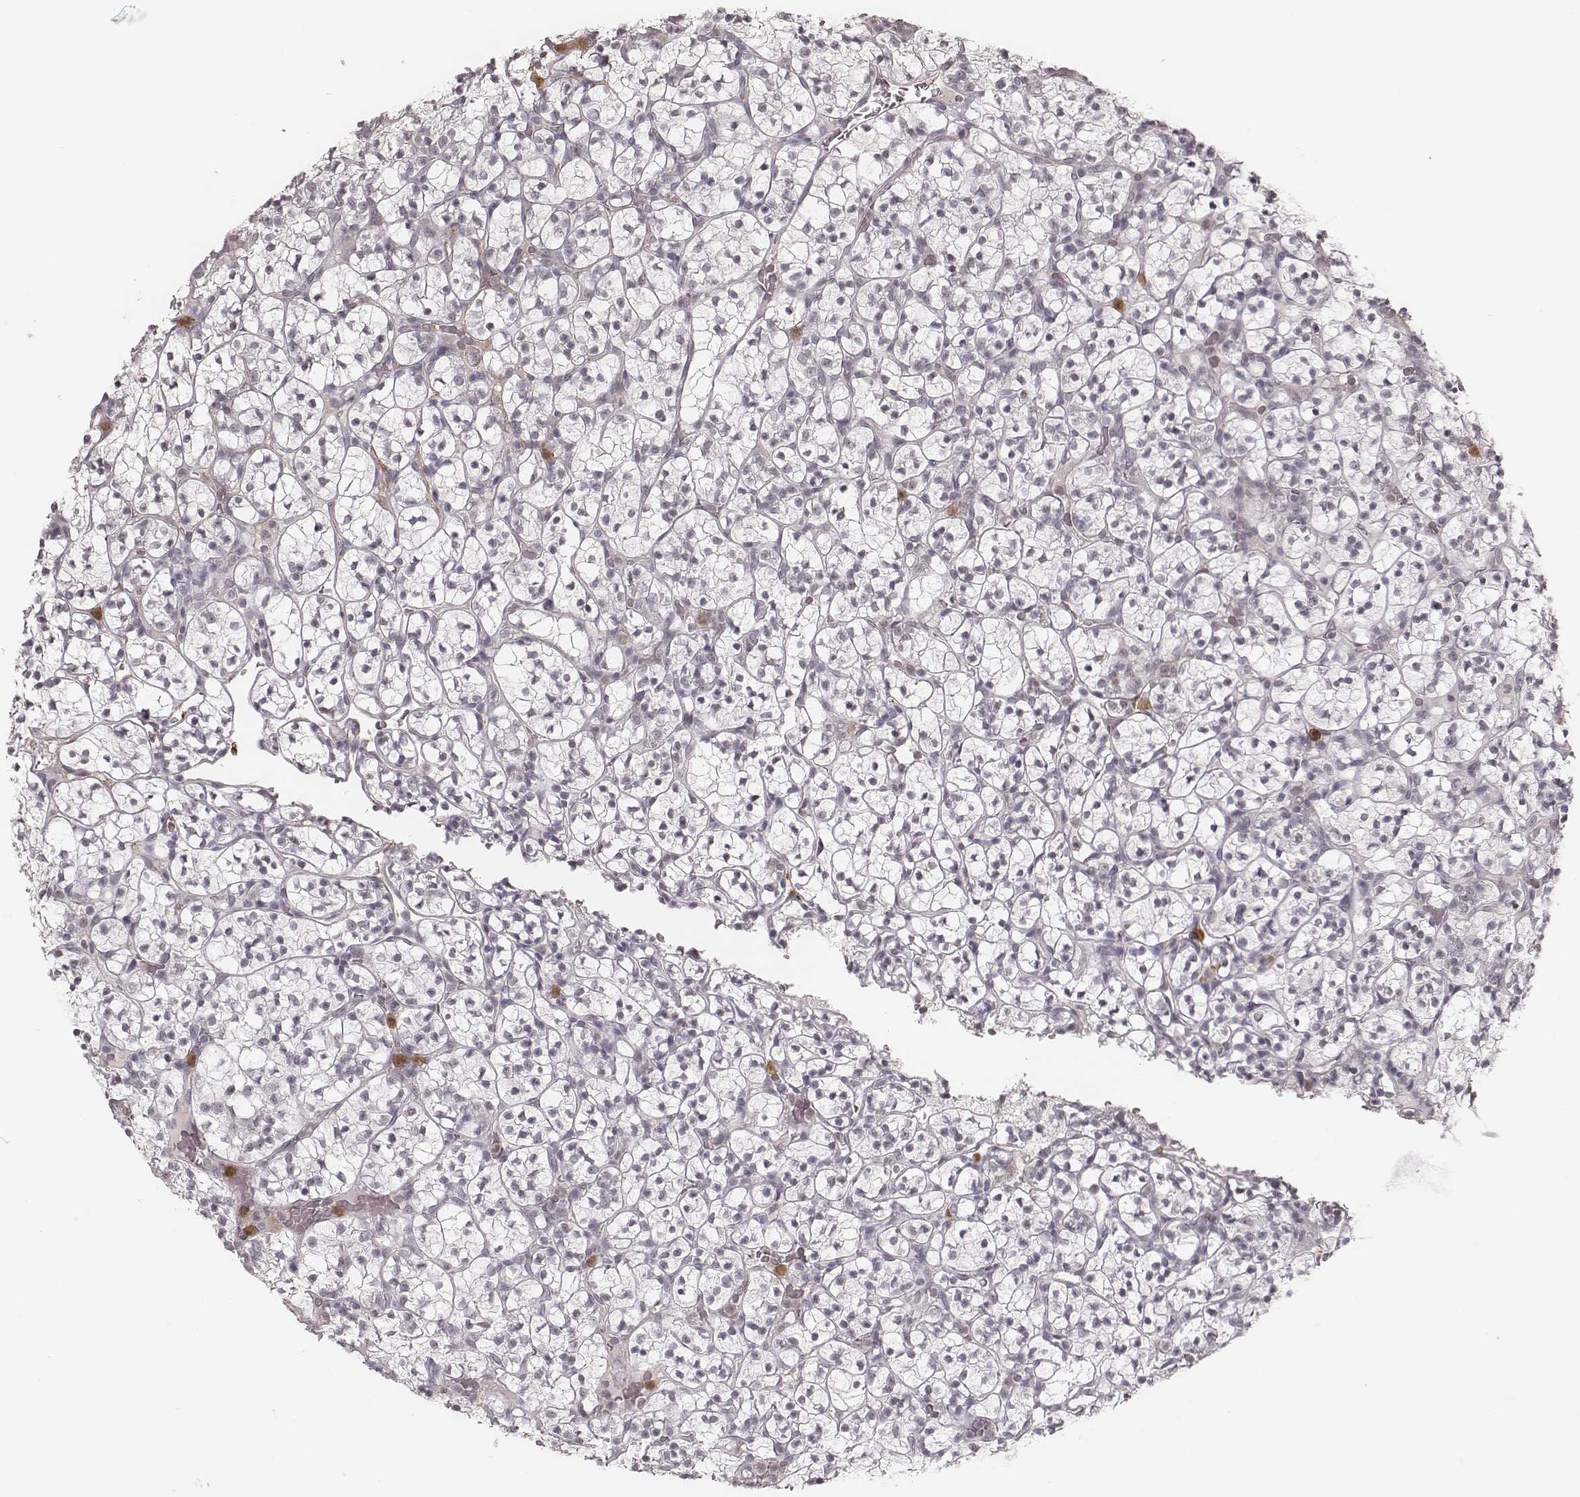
{"staining": {"intensity": "negative", "quantity": "none", "location": "none"}, "tissue": "renal cancer", "cell_type": "Tumor cells", "image_type": "cancer", "snomed": [{"axis": "morphology", "description": "Adenocarcinoma, NOS"}, {"axis": "topography", "description": "Kidney"}], "caption": "Tumor cells show no significant staining in renal cancer.", "gene": "KITLG", "patient": {"sex": "female", "age": 89}}